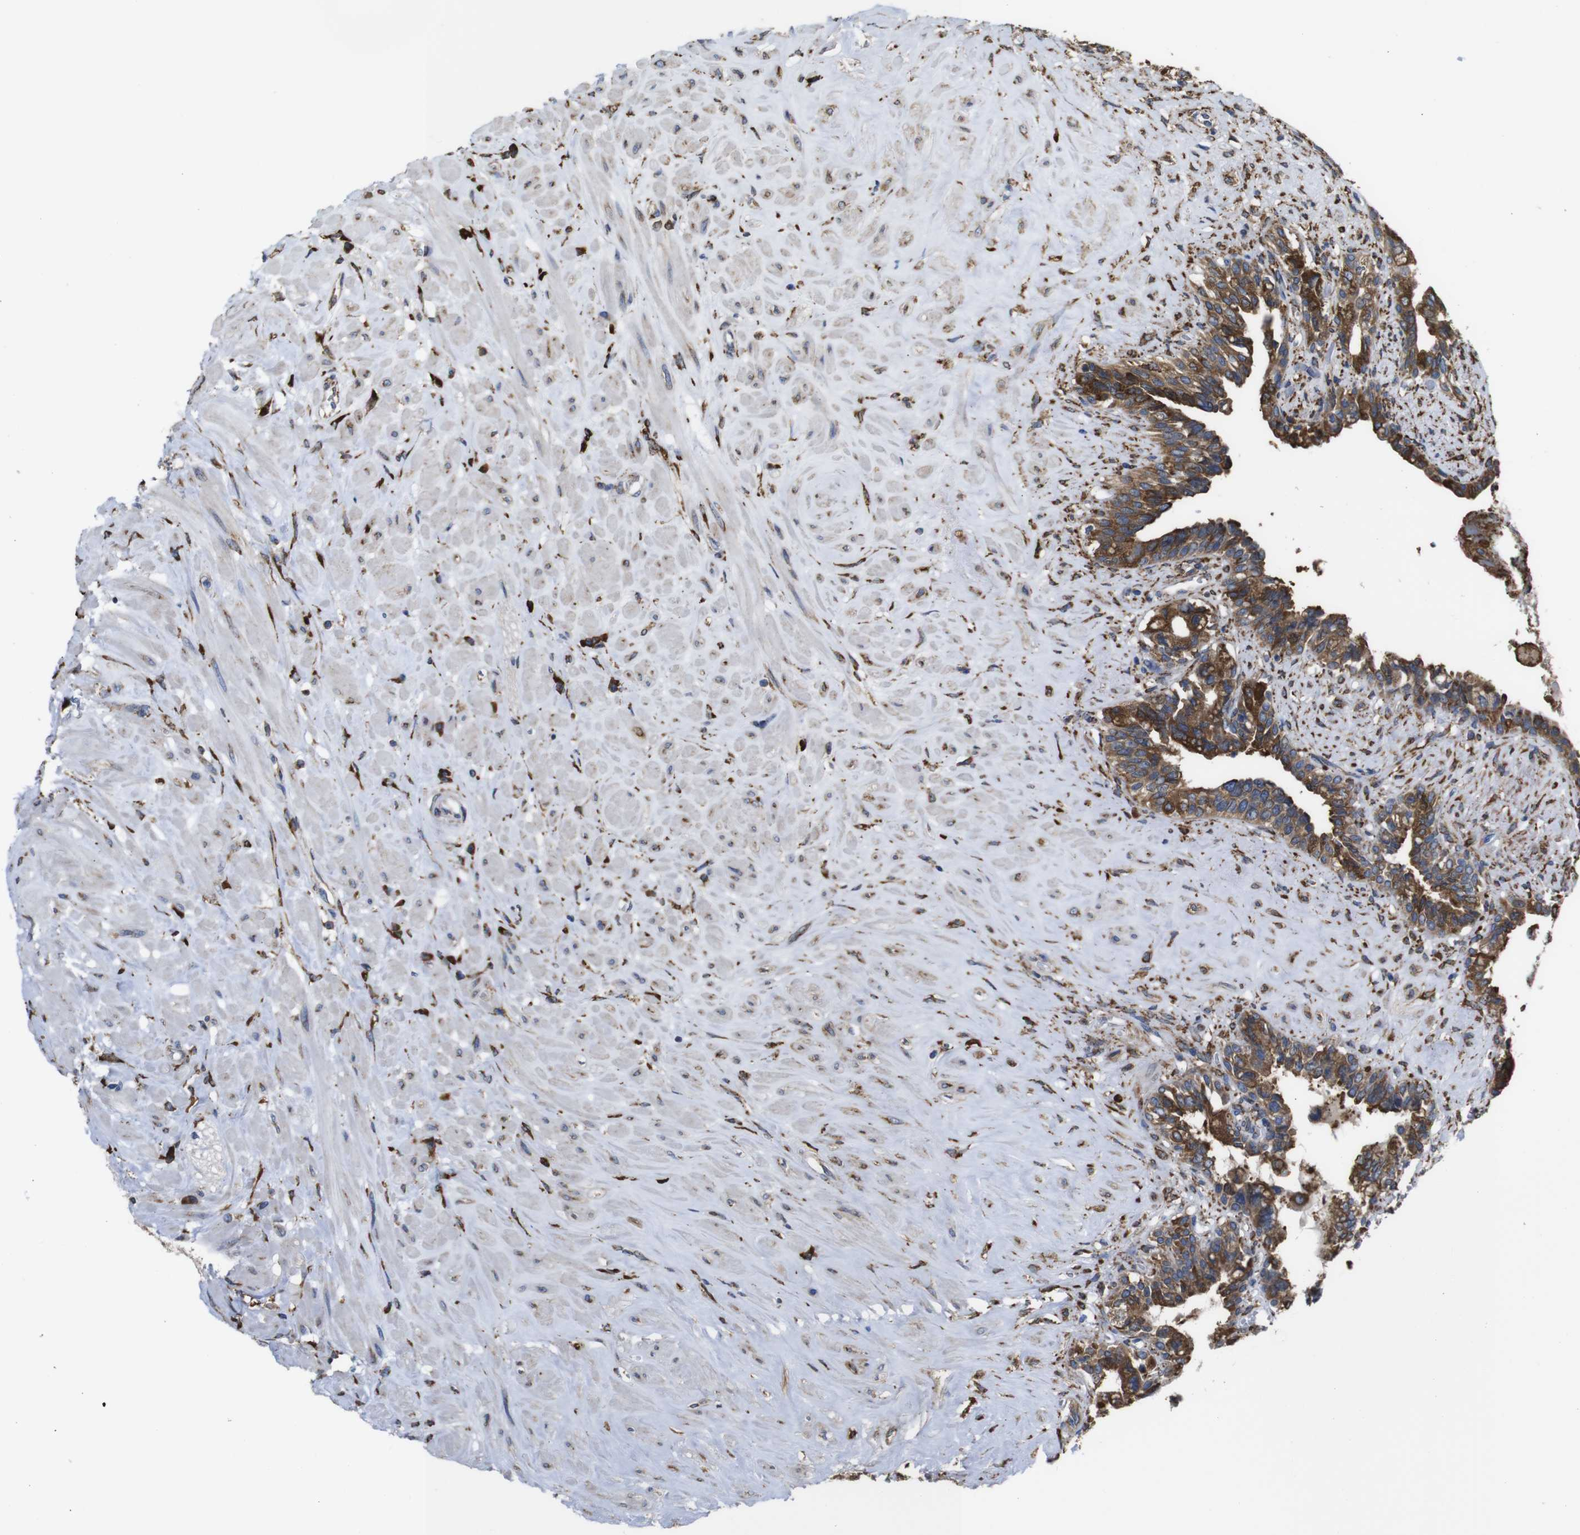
{"staining": {"intensity": "moderate", "quantity": ">75%", "location": "cytoplasmic/membranous"}, "tissue": "seminal vesicle", "cell_type": "Glandular cells", "image_type": "normal", "snomed": [{"axis": "morphology", "description": "Normal tissue, NOS"}, {"axis": "topography", "description": "Seminal veicle"}], "caption": "This image demonstrates immunohistochemistry staining of normal human seminal vesicle, with medium moderate cytoplasmic/membranous positivity in approximately >75% of glandular cells.", "gene": "PPIB", "patient": {"sex": "male", "age": 63}}